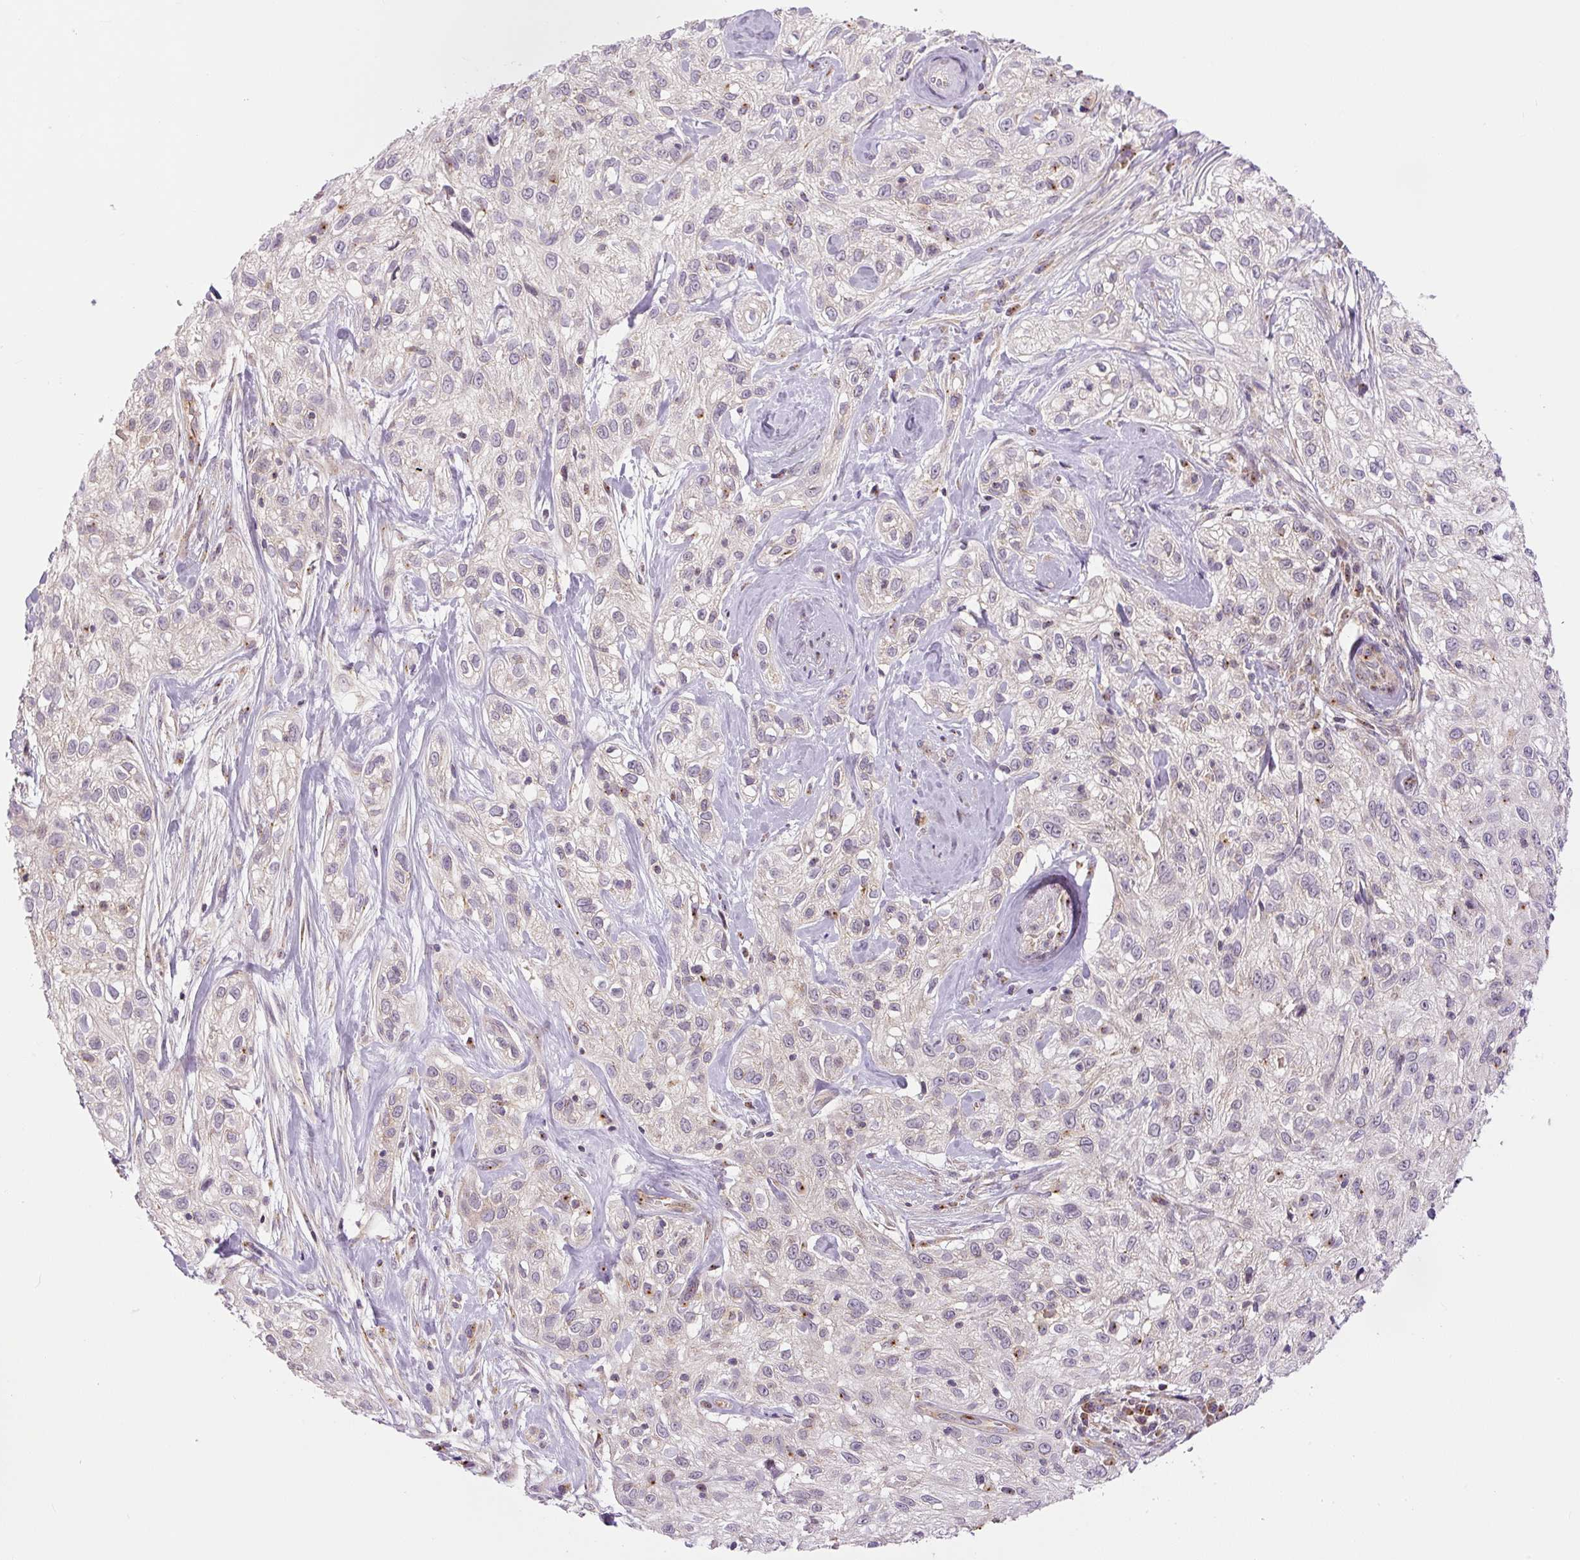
{"staining": {"intensity": "negative", "quantity": "none", "location": "none"}, "tissue": "skin cancer", "cell_type": "Tumor cells", "image_type": "cancer", "snomed": [{"axis": "morphology", "description": "Squamous cell carcinoma, NOS"}, {"axis": "topography", "description": "Skin"}], "caption": "Tumor cells are negative for protein expression in human squamous cell carcinoma (skin).", "gene": "PCM1", "patient": {"sex": "male", "age": 82}}